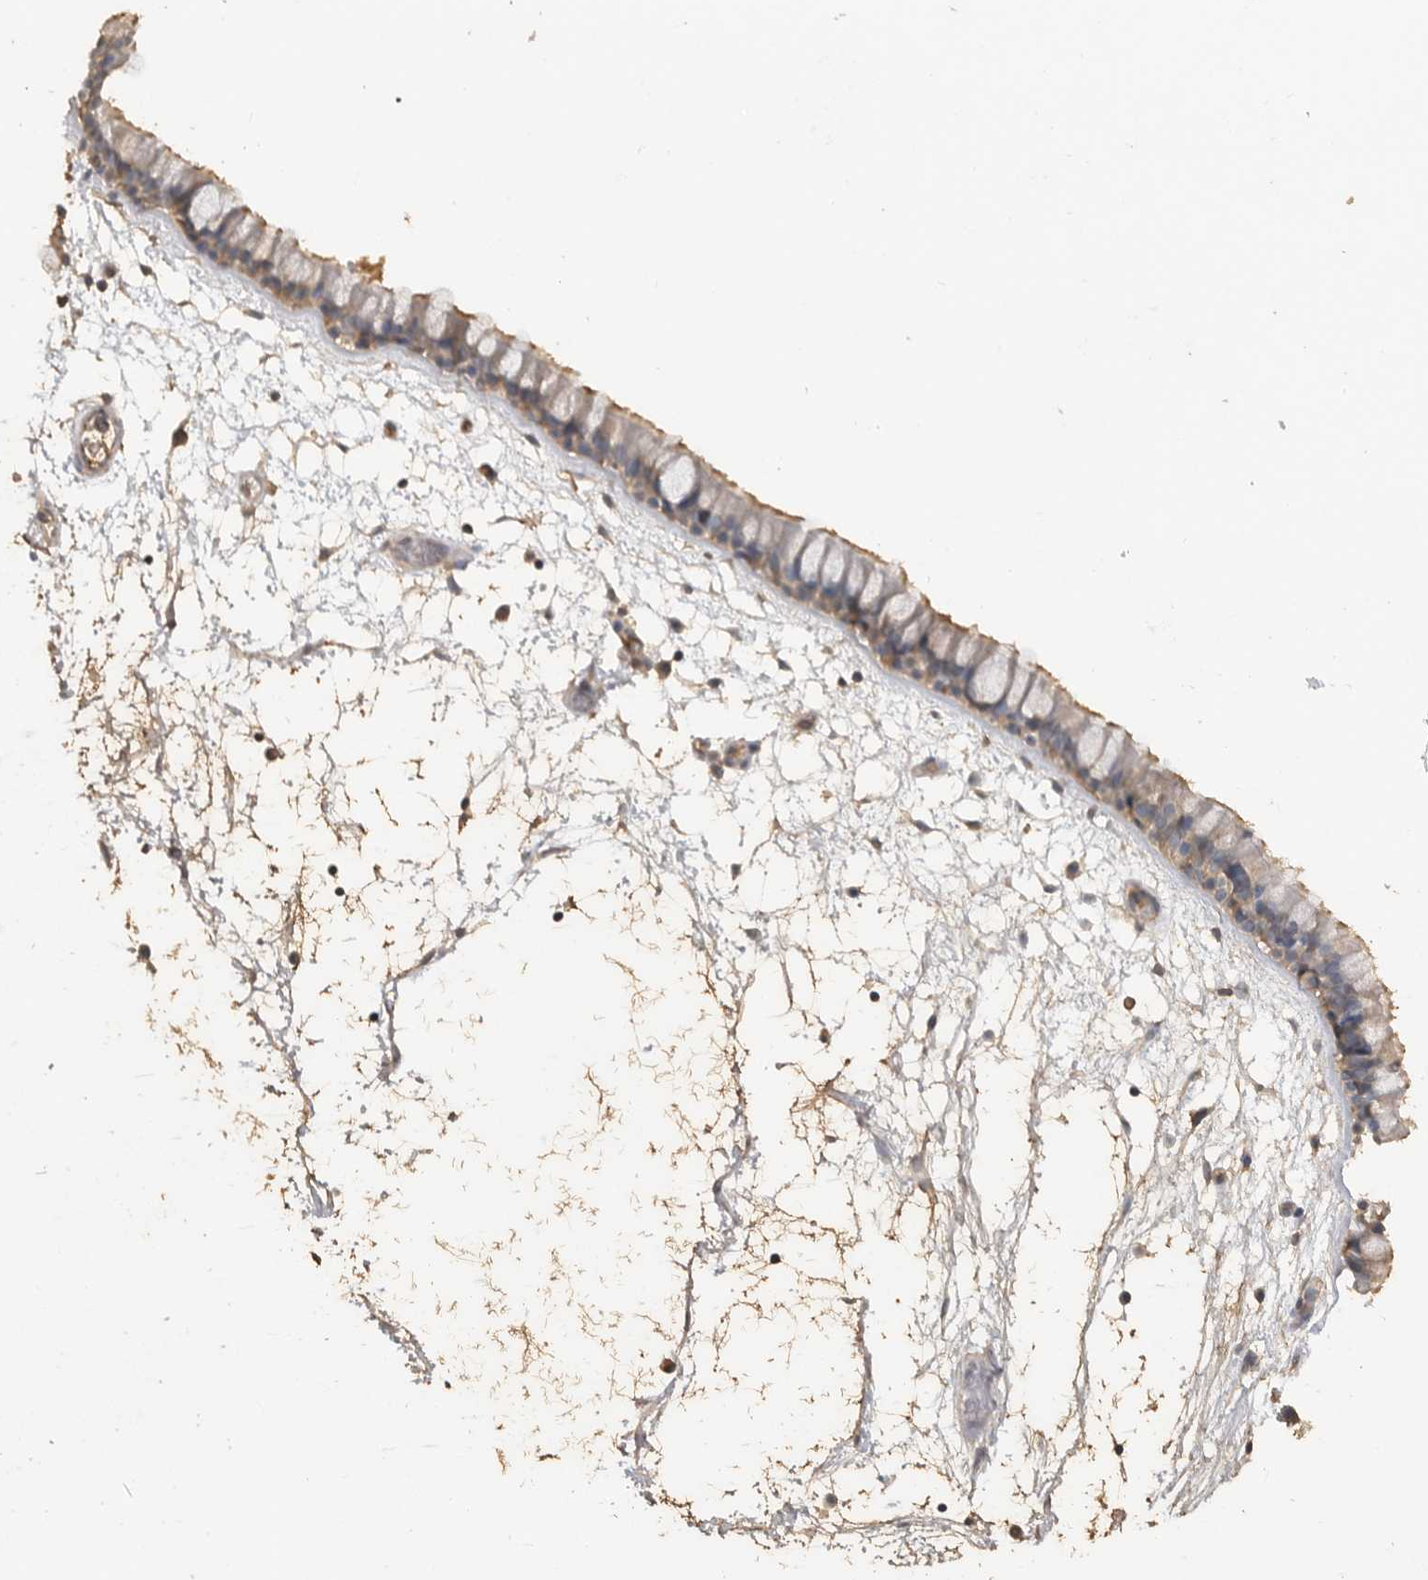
{"staining": {"intensity": "moderate", "quantity": "25%-75%", "location": "cytoplasmic/membranous"}, "tissue": "nasopharynx", "cell_type": "Respiratory epithelial cells", "image_type": "normal", "snomed": [{"axis": "morphology", "description": "Normal tissue, NOS"}, {"axis": "morphology", "description": "Inflammation, NOS"}, {"axis": "topography", "description": "Nasopharynx"}], "caption": "Moderate cytoplasmic/membranous positivity for a protein is seen in about 25%-75% of respiratory epithelial cells of unremarkable nasopharynx using IHC.", "gene": "MAP2K1", "patient": {"sex": "male", "age": 48}}